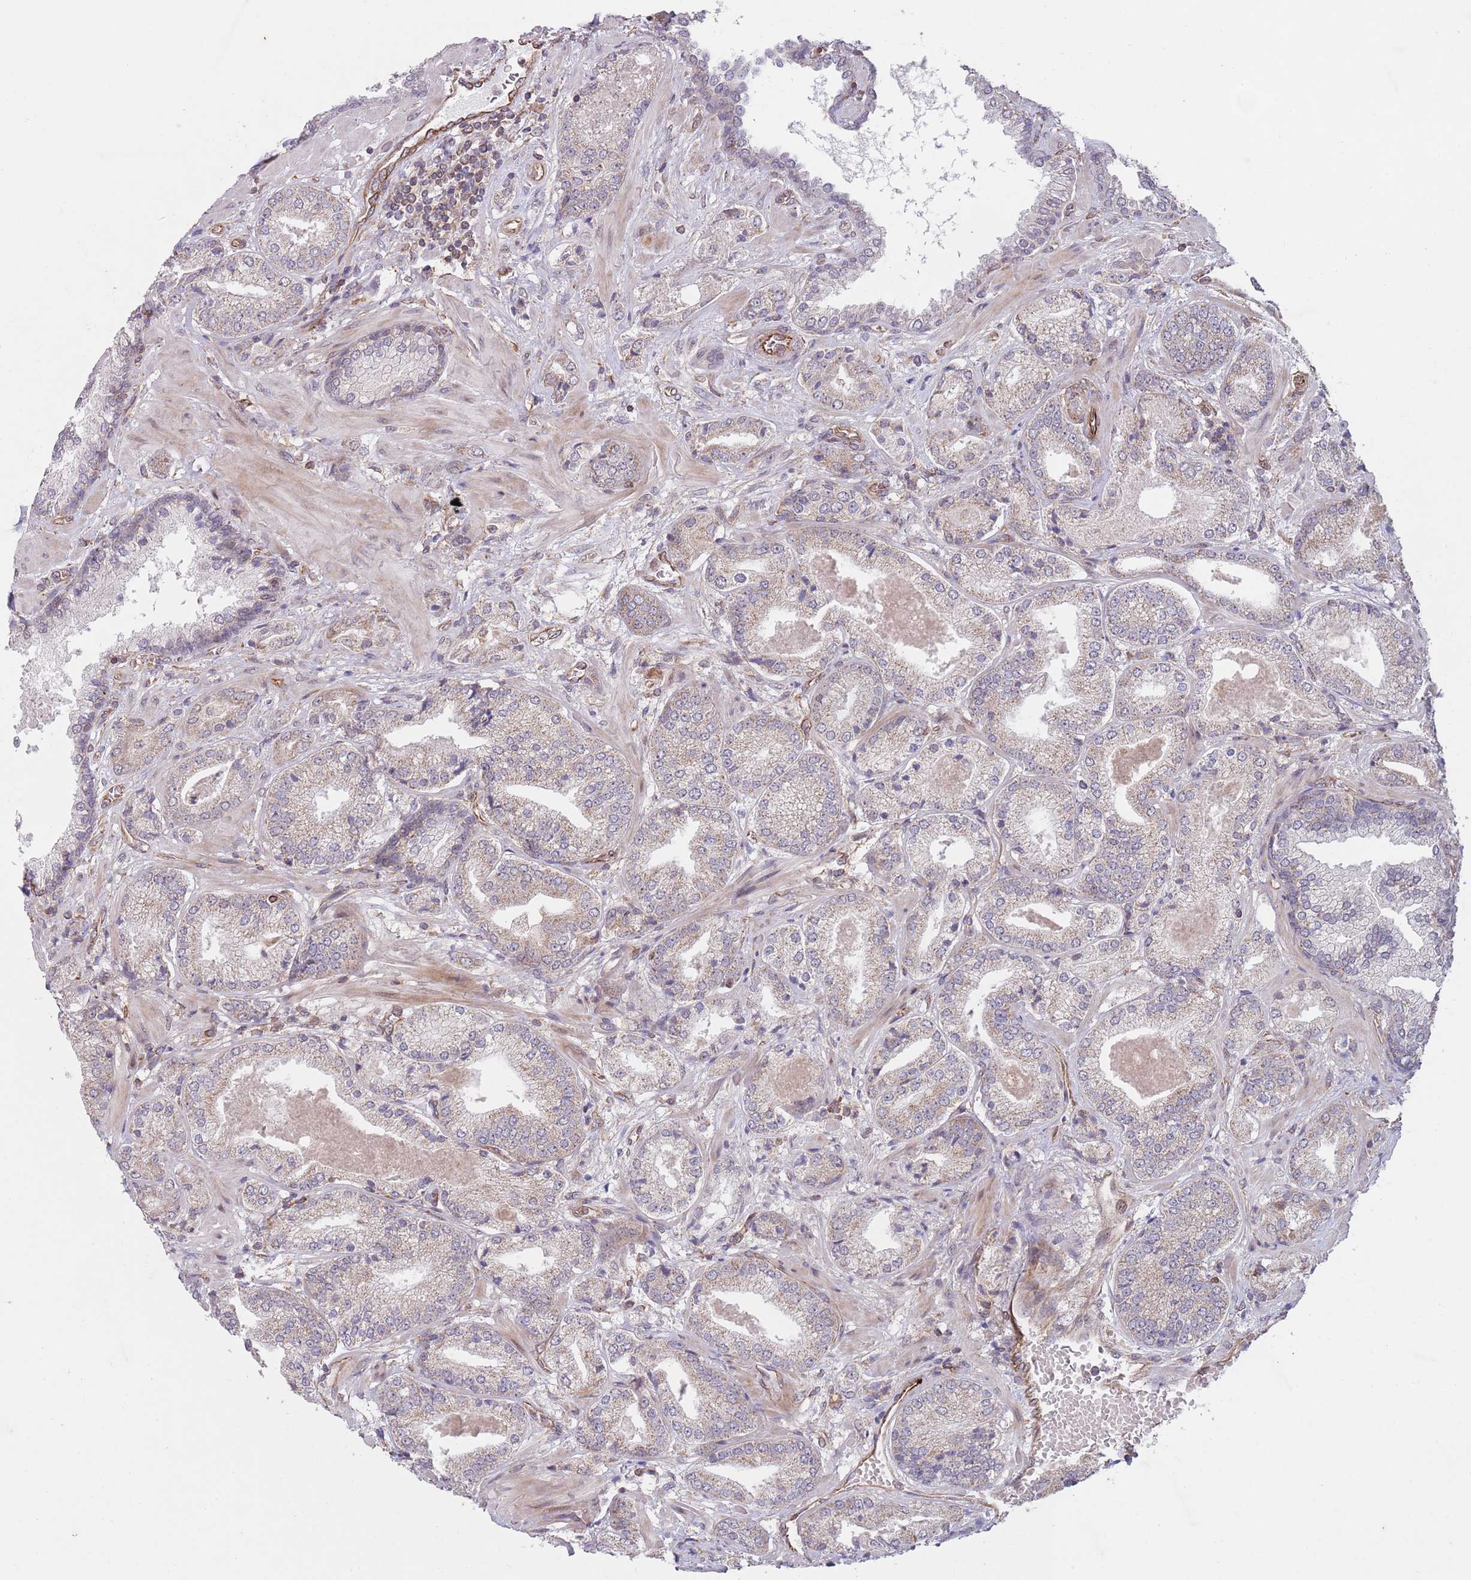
{"staining": {"intensity": "negative", "quantity": "none", "location": "none"}, "tissue": "prostate cancer", "cell_type": "Tumor cells", "image_type": "cancer", "snomed": [{"axis": "morphology", "description": "Adenocarcinoma, High grade"}, {"axis": "topography", "description": "Prostate"}], "caption": "High magnification brightfield microscopy of prostate cancer stained with DAB (3,3'-diaminobenzidine) (brown) and counterstained with hematoxylin (blue): tumor cells show no significant positivity.", "gene": "CHD9", "patient": {"sex": "male", "age": 63}}